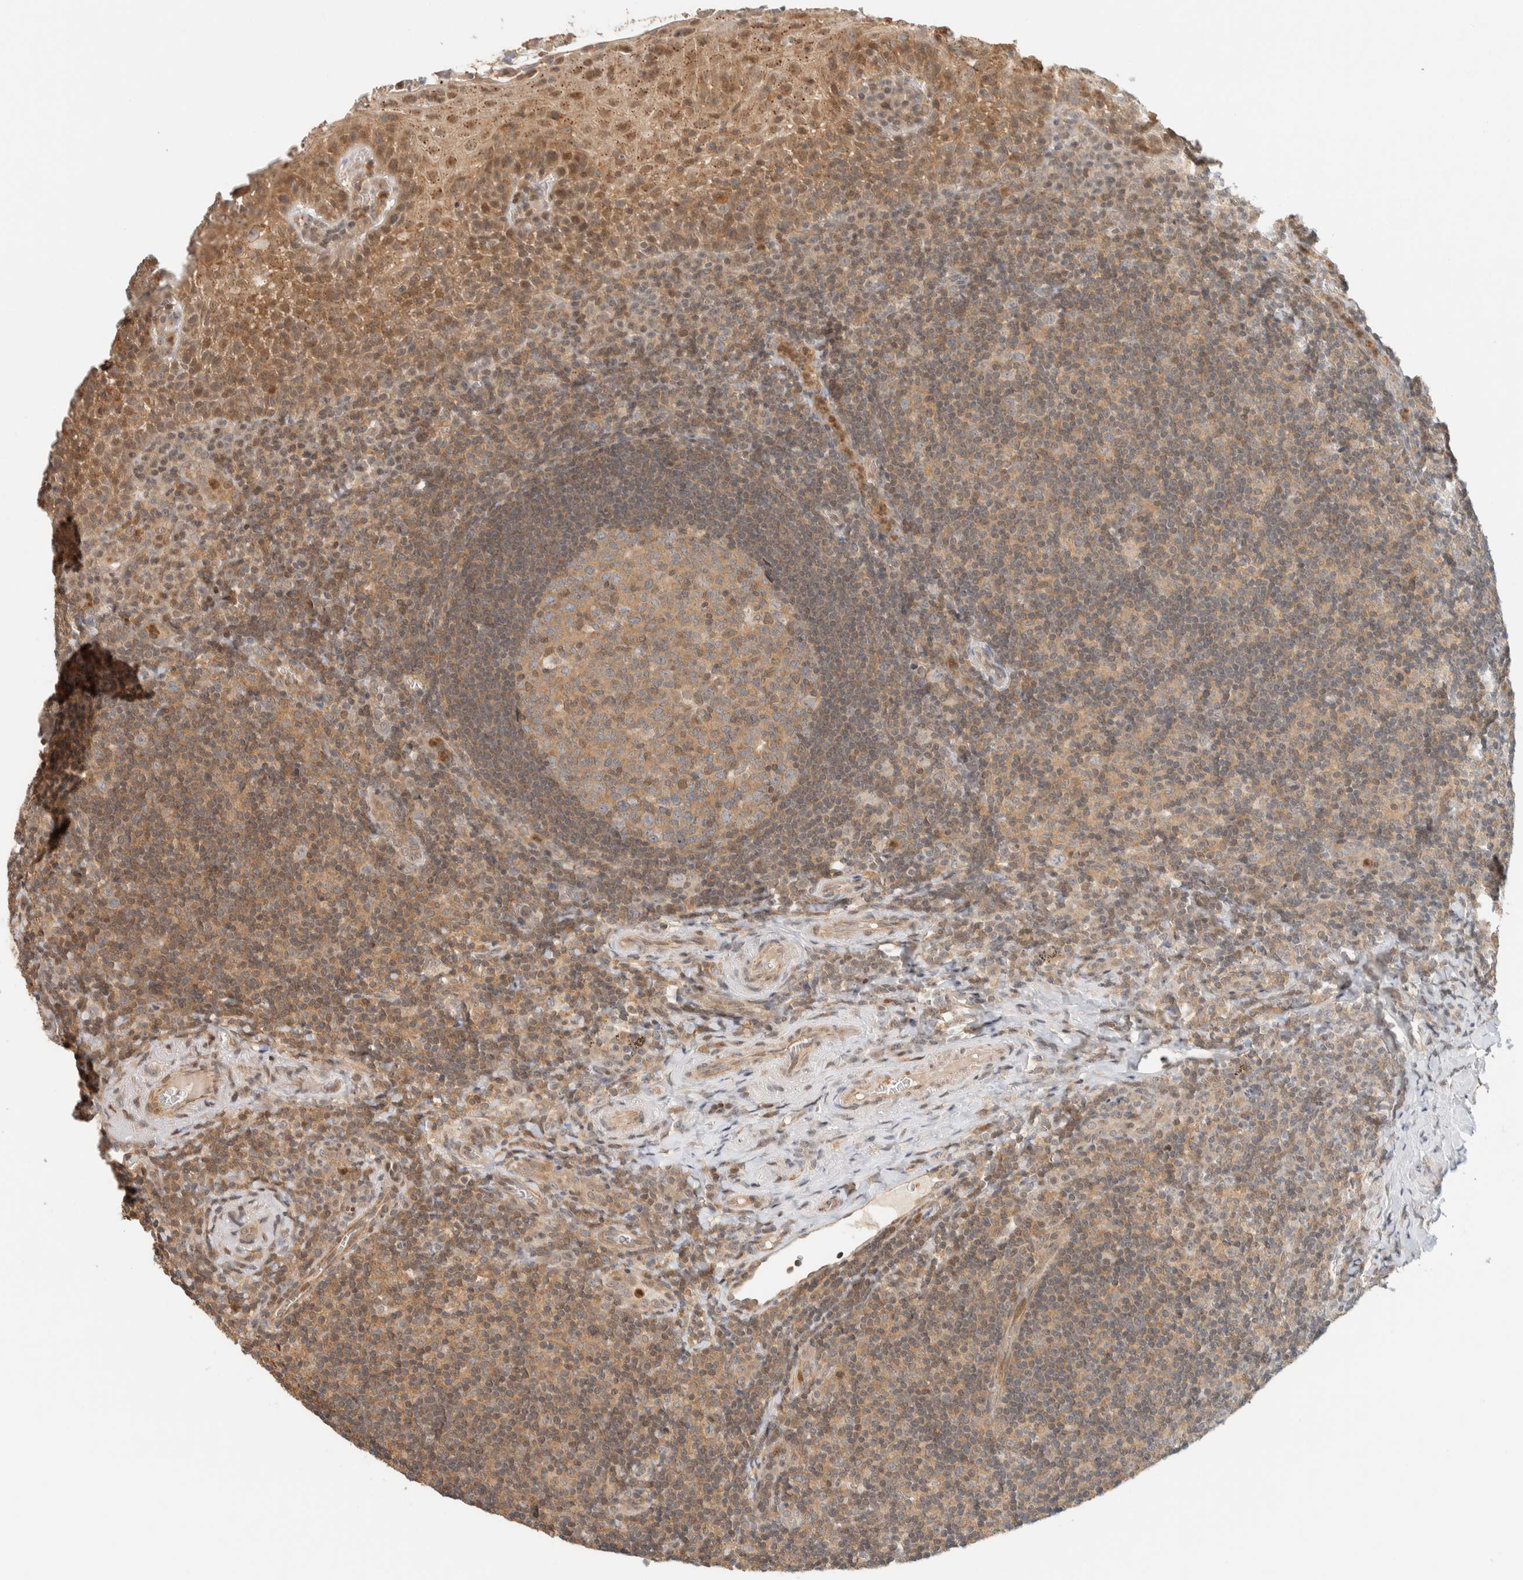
{"staining": {"intensity": "weak", "quantity": ">75%", "location": "cytoplasmic/membranous"}, "tissue": "tonsil", "cell_type": "Germinal center cells", "image_type": "normal", "snomed": [{"axis": "morphology", "description": "Normal tissue, NOS"}, {"axis": "topography", "description": "Tonsil"}], "caption": "Human tonsil stained for a protein (brown) displays weak cytoplasmic/membranous positive positivity in approximately >75% of germinal center cells.", "gene": "ARFGEF1", "patient": {"sex": "male", "age": 37}}